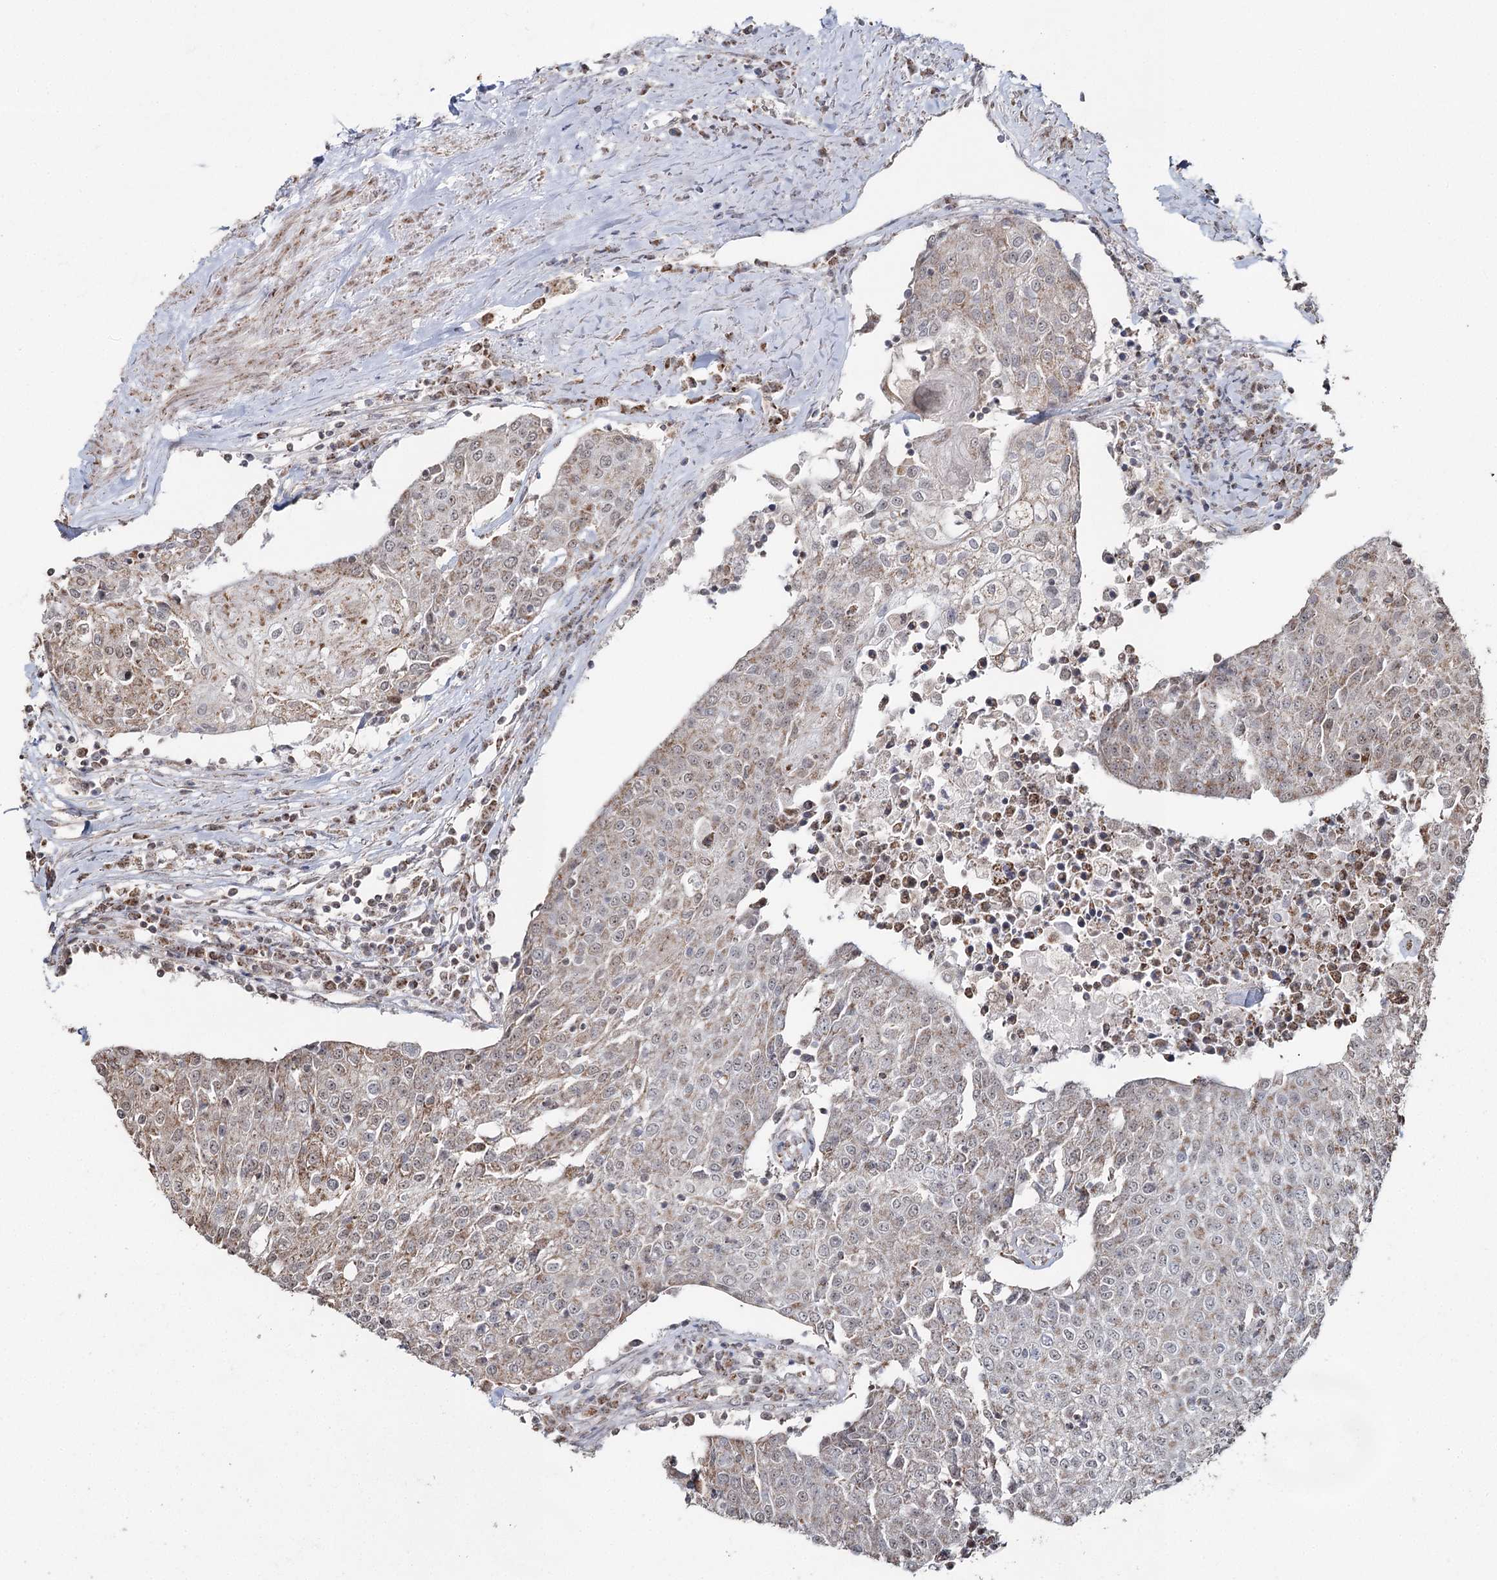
{"staining": {"intensity": "weak", "quantity": ">75%", "location": "cytoplasmic/membranous"}, "tissue": "urothelial cancer", "cell_type": "Tumor cells", "image_type": "cancer", "snomed": [{"axis": "morphology", "description": "Urothelial carcinoma, High grade"}, {"axis": "topography", "description": "Urinary bladder"}], "caption": "Weak cytoplasmic/membranous protein expression is present in approximately >75% of tumor cells in urothelial carcinoma (high-grade). (IHC, brightfield microscopy, high magnification).", "gene": "PDHX", "patient": {"sex": "female", "age": 85}}